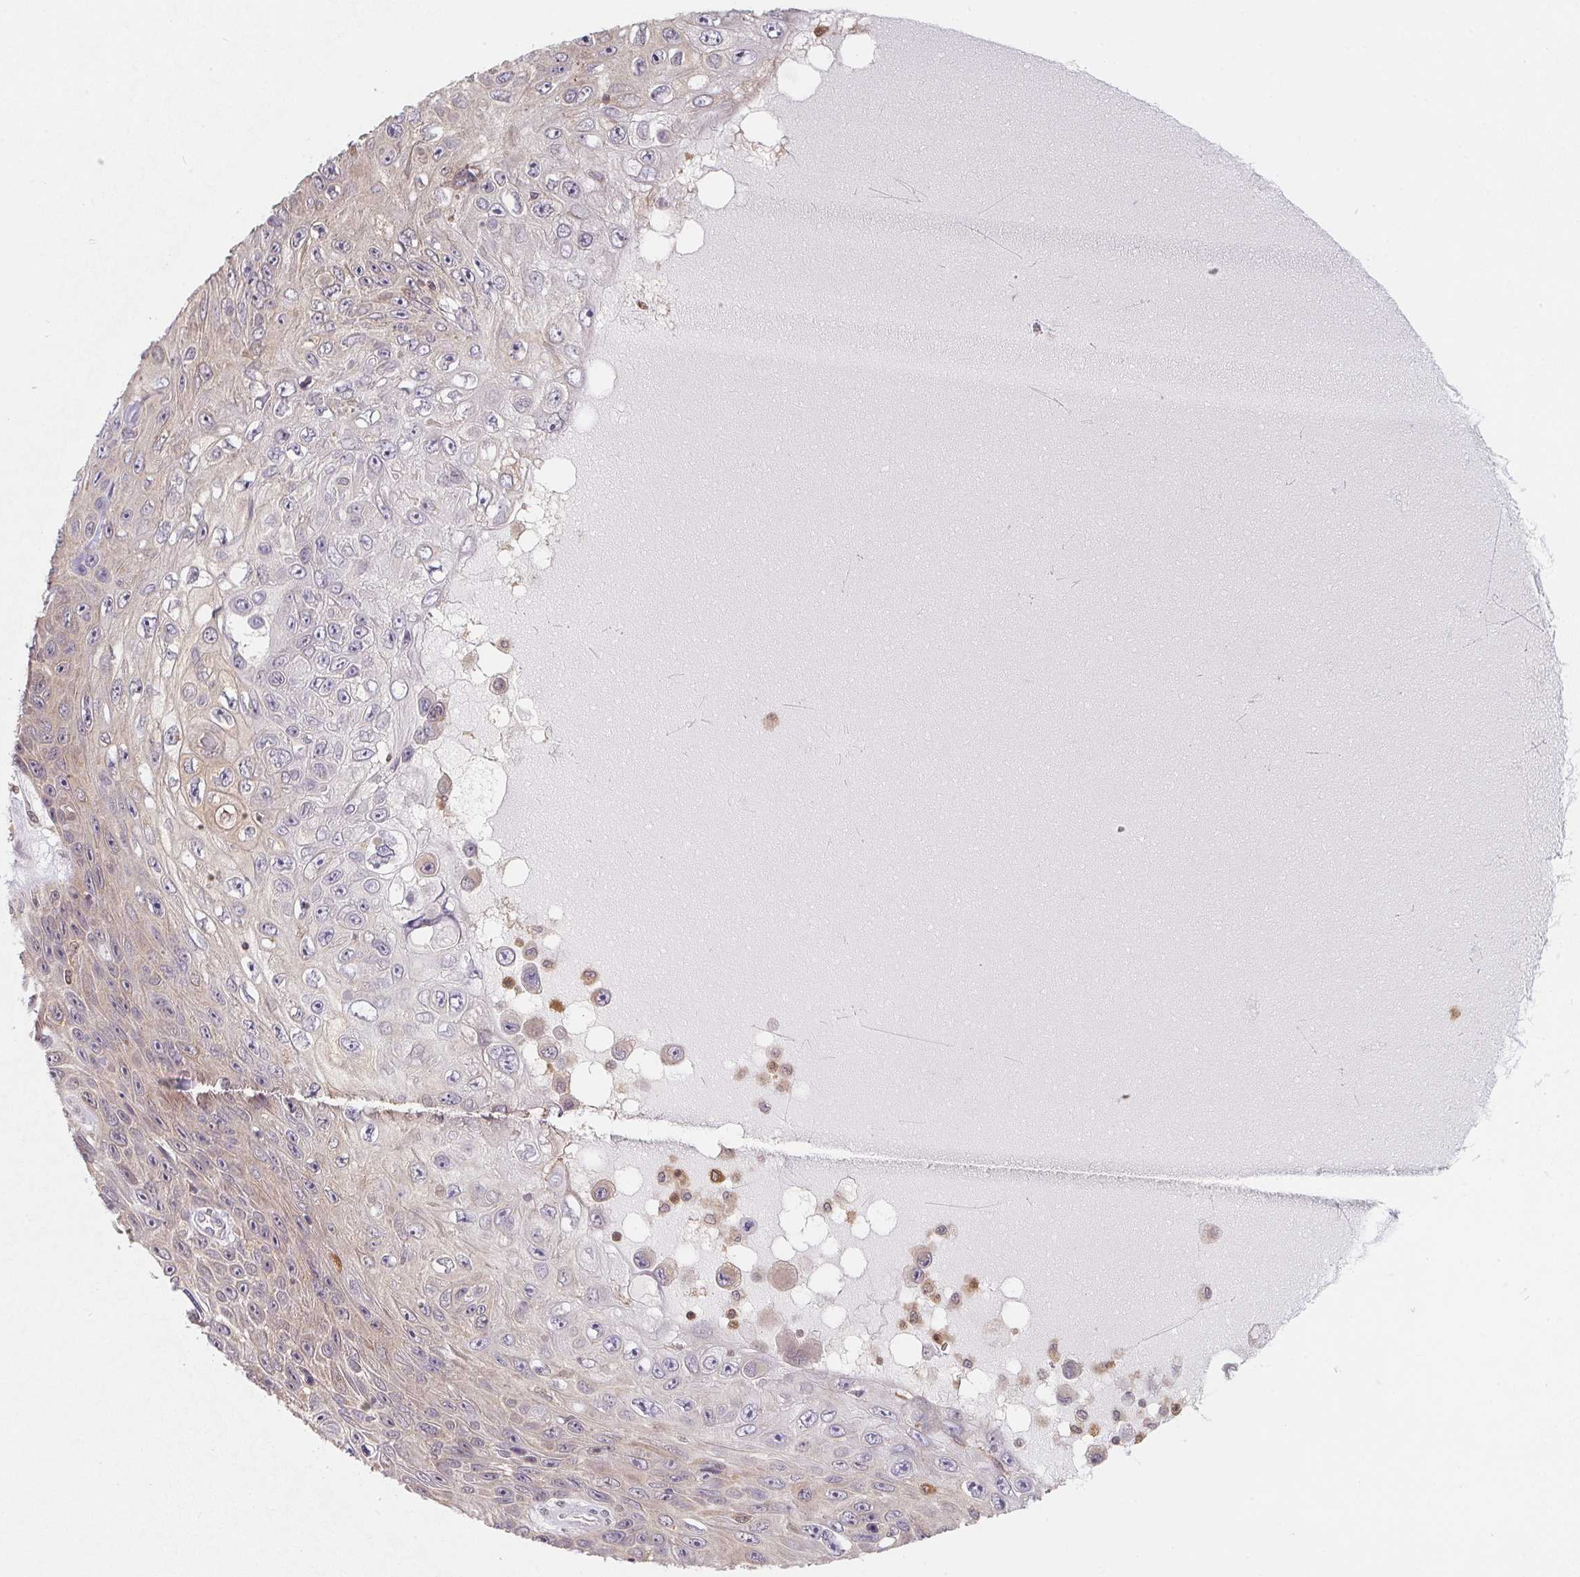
{"staining": {"intensity": "negative", "quantity": "none", "location": "none"}, "tissue": "skin cancer", "cell_type": "Tumor cells", "image_type": "cancer", "snomed": [{"axis": "morphology", "description": "Squamous cell carcinoma, NOS"}, {"axis": "topography", "description": "Skin"}], "caption": "IHC of human skin cancer exhibits no staining in tumor cells.", "gene": "ANKRD13A", "patient": {"sex": "male", "age": 82}}